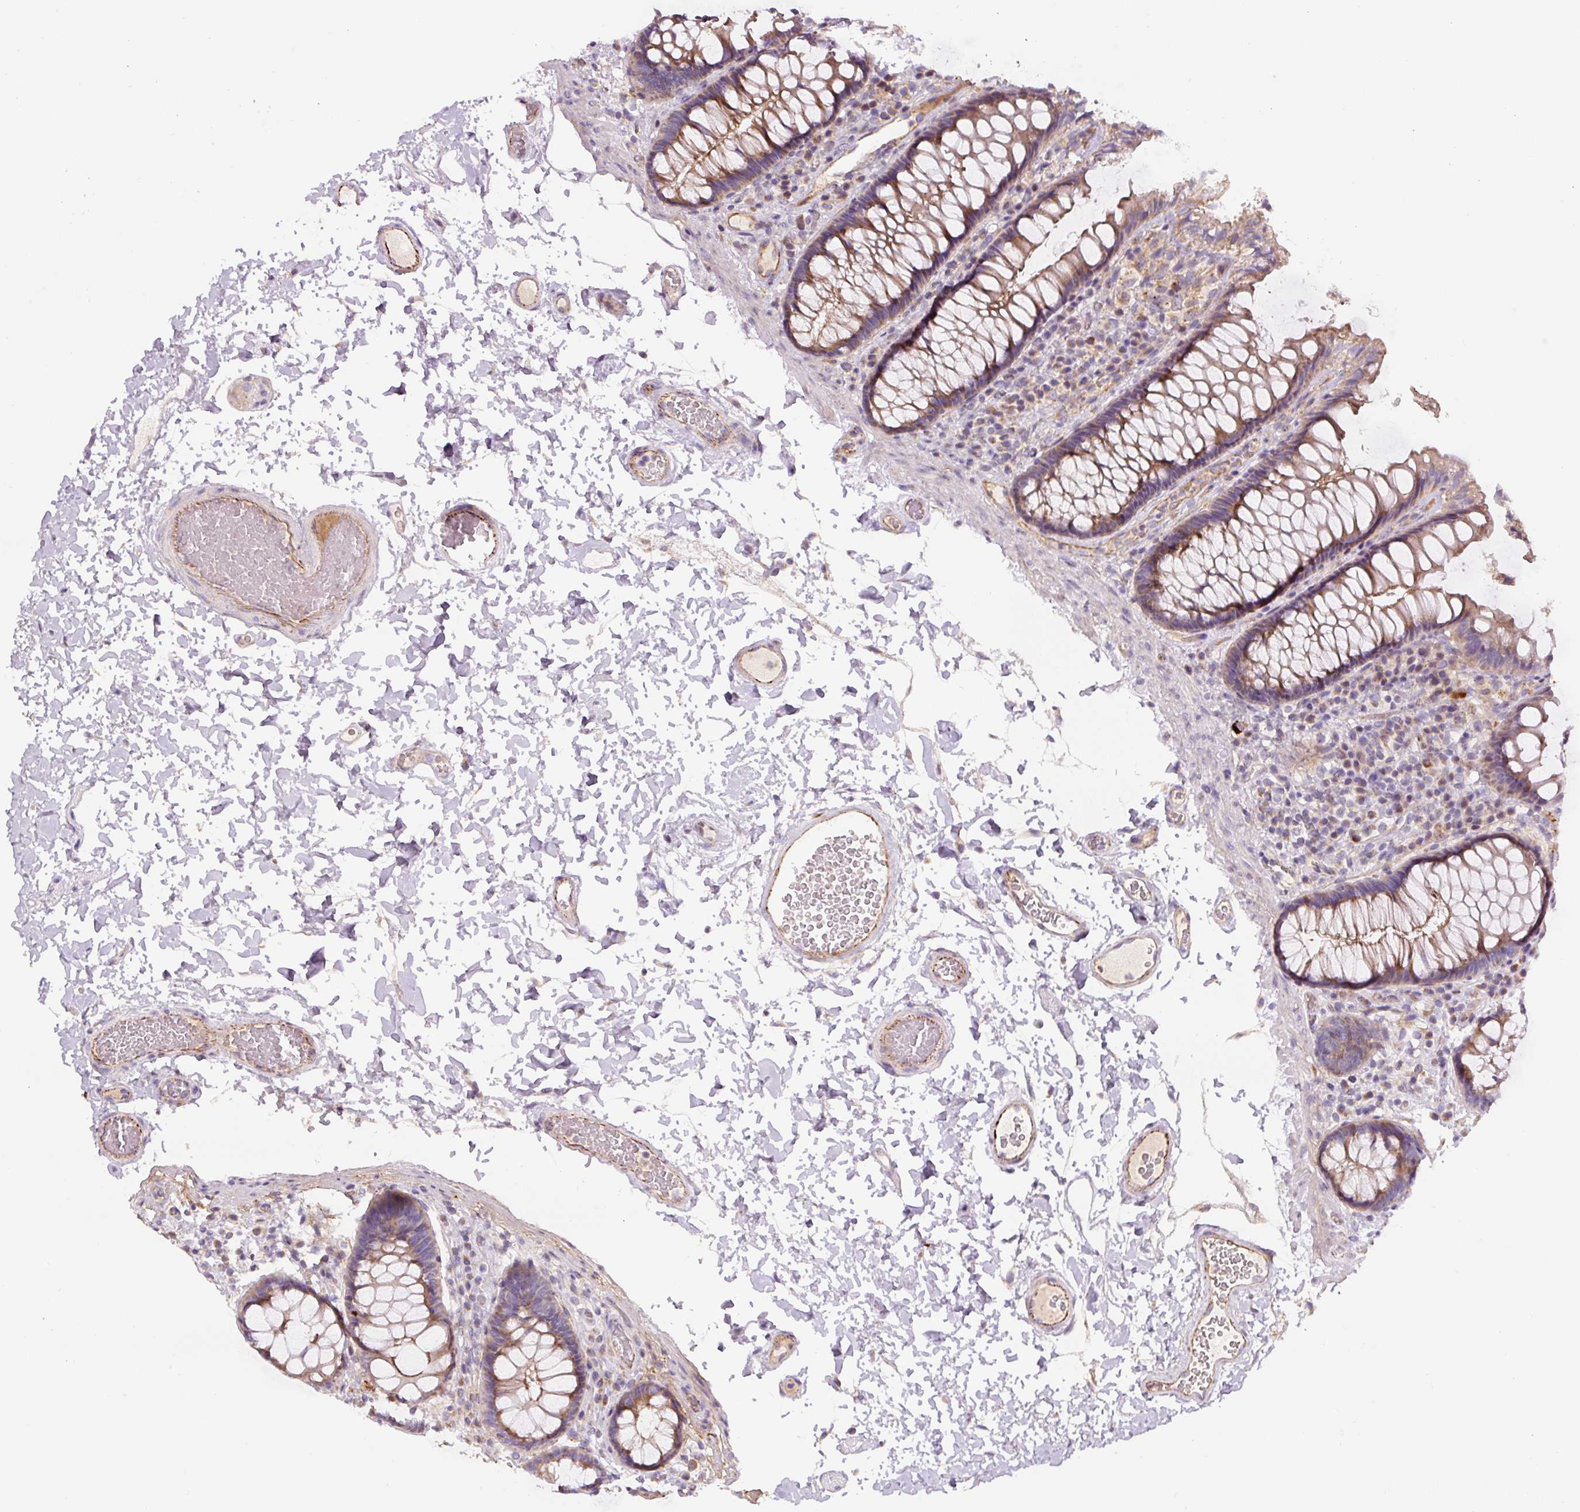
{"staining": {"intensity": "strong", "quantity": "25%-75%", "location": "cytoplasmic/membranous"}, "tissue": "colon", "cell_type": "Endothelial cells", "image_type": "normal", "snomed": [{"axis": "morphology", "description": "Normal tissue, NOS"}, {"axis": "topography", "description": "Colon"}, {"axis": "topography", "description": "Peripheral nerve tissue"}], "caption": "Immunohistochemical staining of unremarkable colon shows 25%-75% levels of strong cytoplasmic/membranous protein staining in about 25%-75% of endothelial cells.", "gene": "CCNI2", "patient": {"sex": "male", "age": 84}}